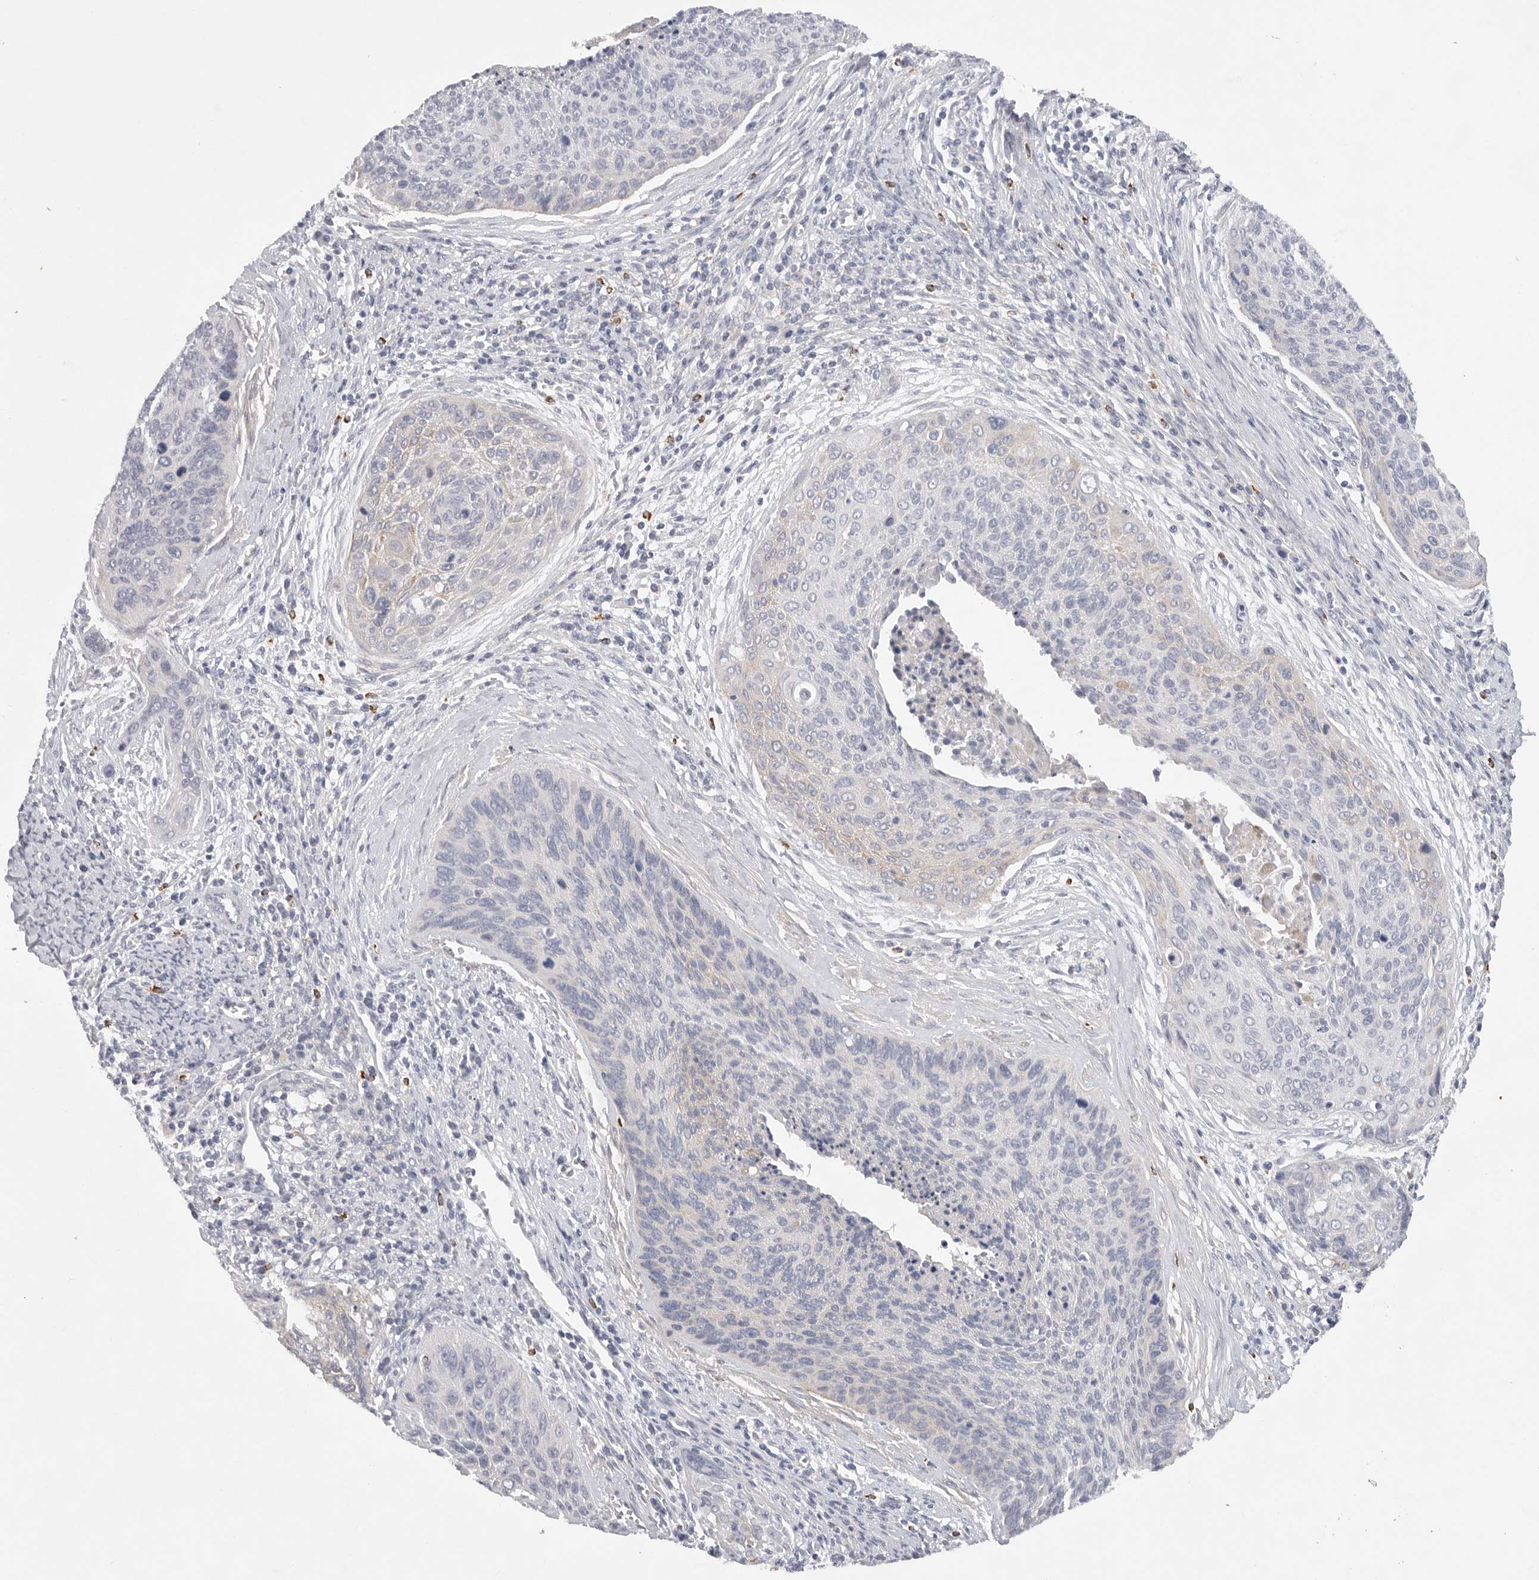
{"staining": {"intensity": "moderate", "quantity": "<25%", "location": "cytoplasmic/membranous"}, "tissue": "cervical cancer", "cell_type": "Tumor cells", "image_type": "cancer", "snomed": [{"axis": "morphology", "description": "Squamous cell carcinoma, NOS"}, {"axis": "topography", "description": "Cervix"}], "caption": "A micrograph of cervical cancer stained for a protein reveals moderate cytoplasmic/membranous brown staining in tumor cells. The staining was performed using DAB (3,3'-diaminobenzidine), with brown indicating positive protein expression. Nuclei are stained blue with hematoxylin.", "gene": "ELP3", "patient": {"sex": "female", "age": 55}}